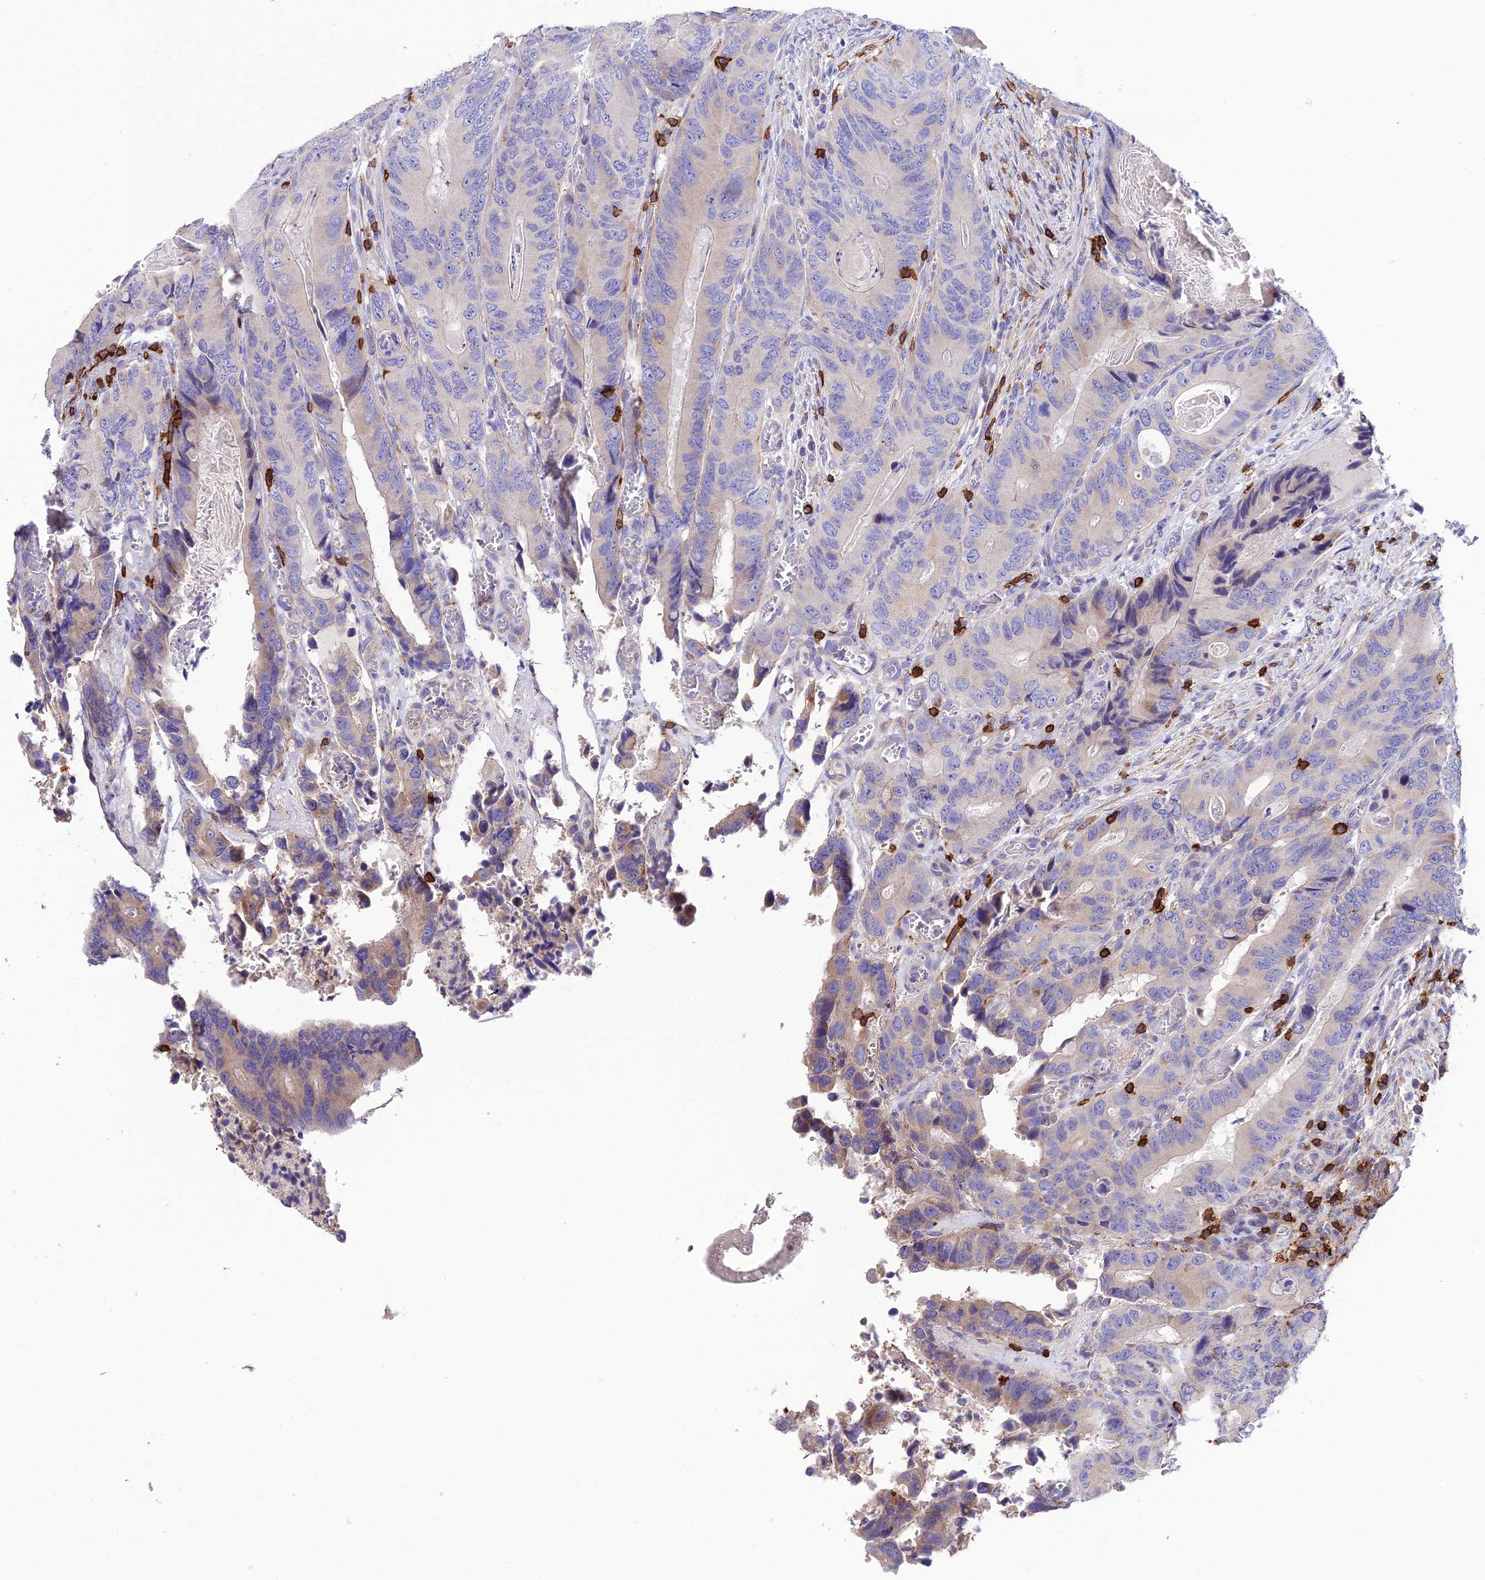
{"staining": {"intensity": "negative", "quantity": "none", "location": "none"}, "tissue": "colorectal cancer", "cell_type": "Tumor cells", "image_type": "cancer", "snomed": [{"axis": "morphology", "description": "Adenocarcinoma, NOS"}, {"axis": "topography", "description": "Colon"}], "caption": "Immunohistochemistry histopathology image of neoplastic tissue: colorectal adenocarcinoma stained with DAB (3,3'-diaminobenzidine) reveals no significant protein staining in tumor cells.", "gene": "PTPRCAP", "patient": {"sex": "male", "age": 84}}